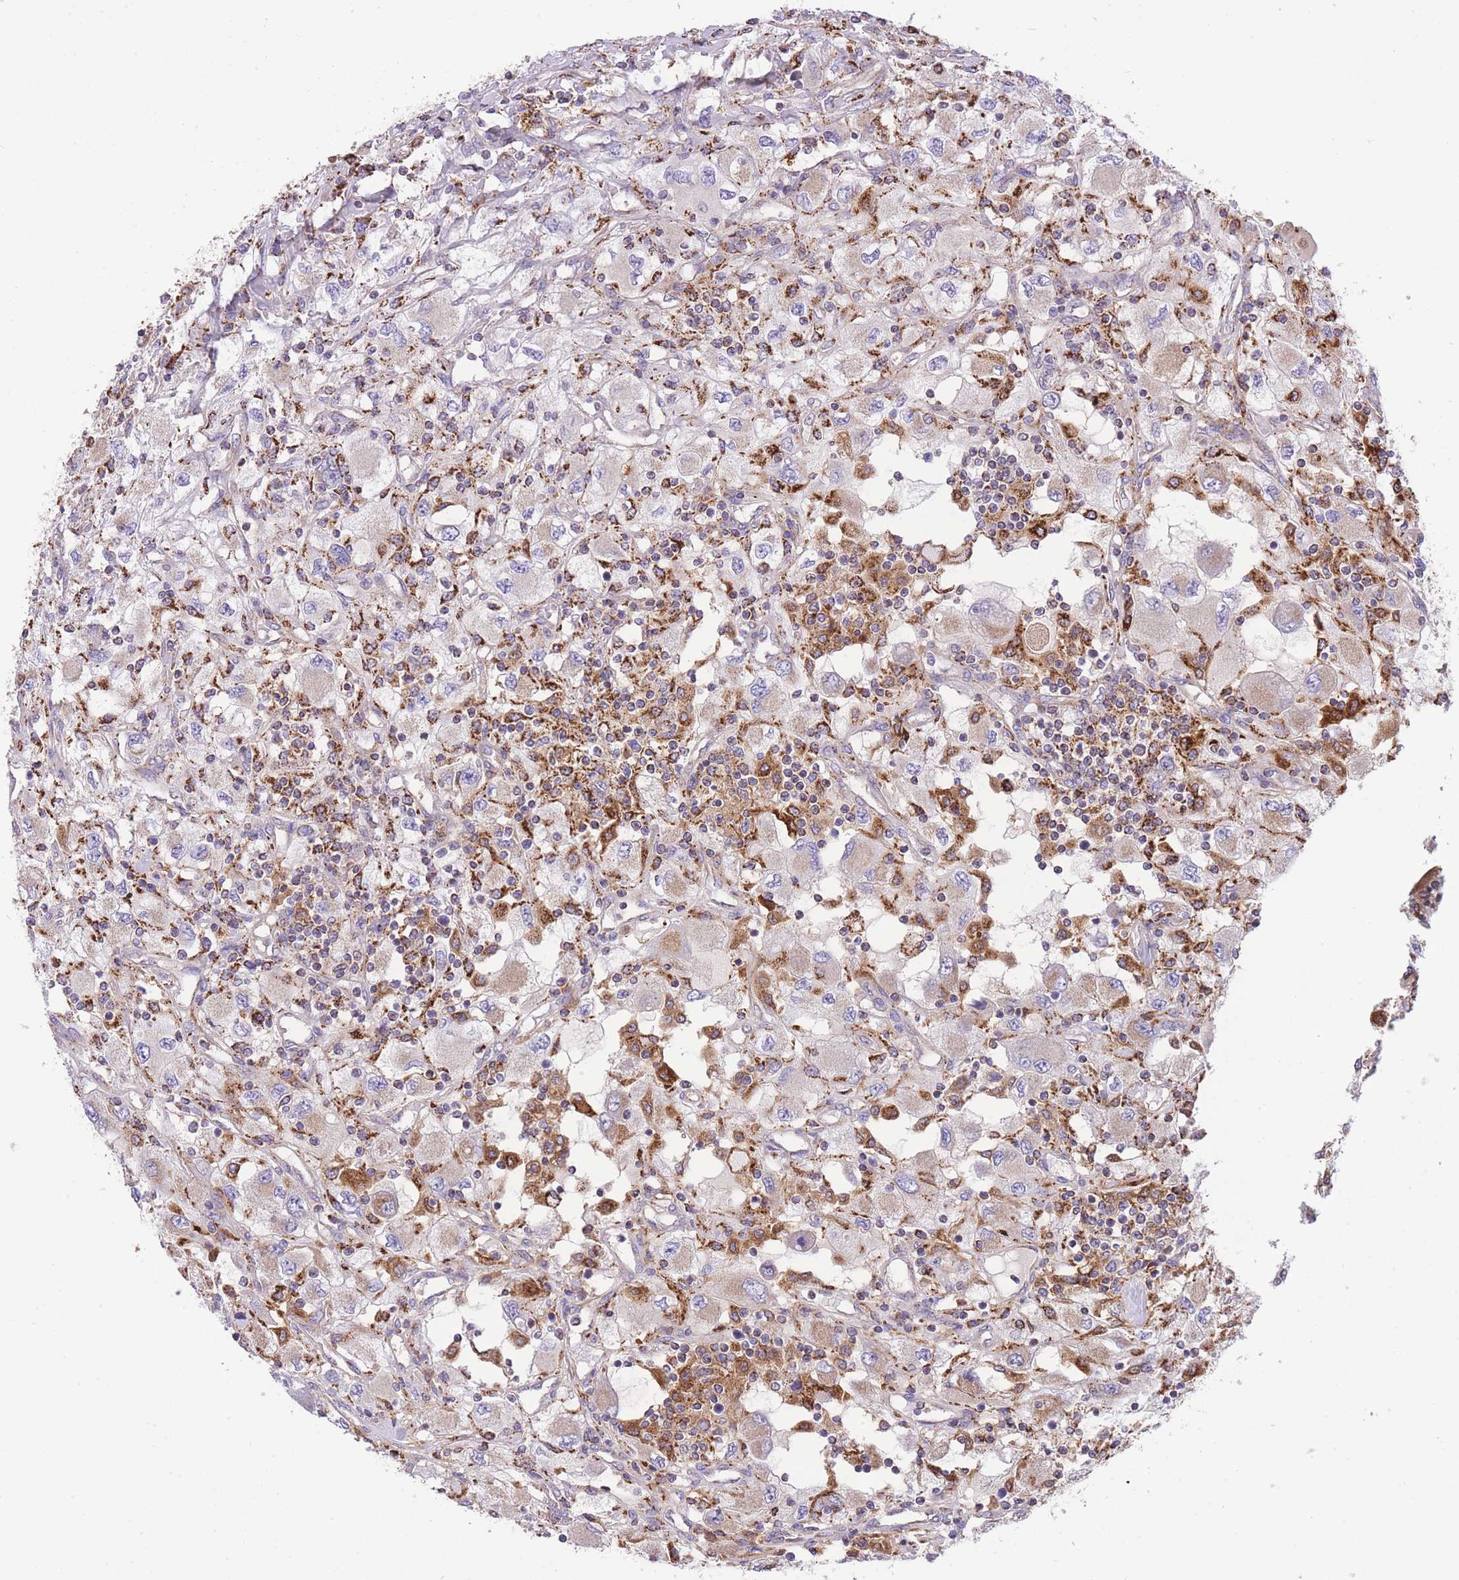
{"staining": {"intensity": "negative", "quantity": "none", "location": "none"}, "tissue": "renal cancer", "cell_type": "Tumor cells", "image_type": "cancer", "snomed": [{"axis": "morphology", "description": "Adenocarcinoma, NOS"}, {"axis": "topography", "description": "Kidney"}], "caption": "This is an immunohistochemistry photomicrograph of renal adenocarcinoma. There is no positivity in tumor cells.", "gene": "ST3GAL3", "patient": {"sex": "female", "age": 67}}